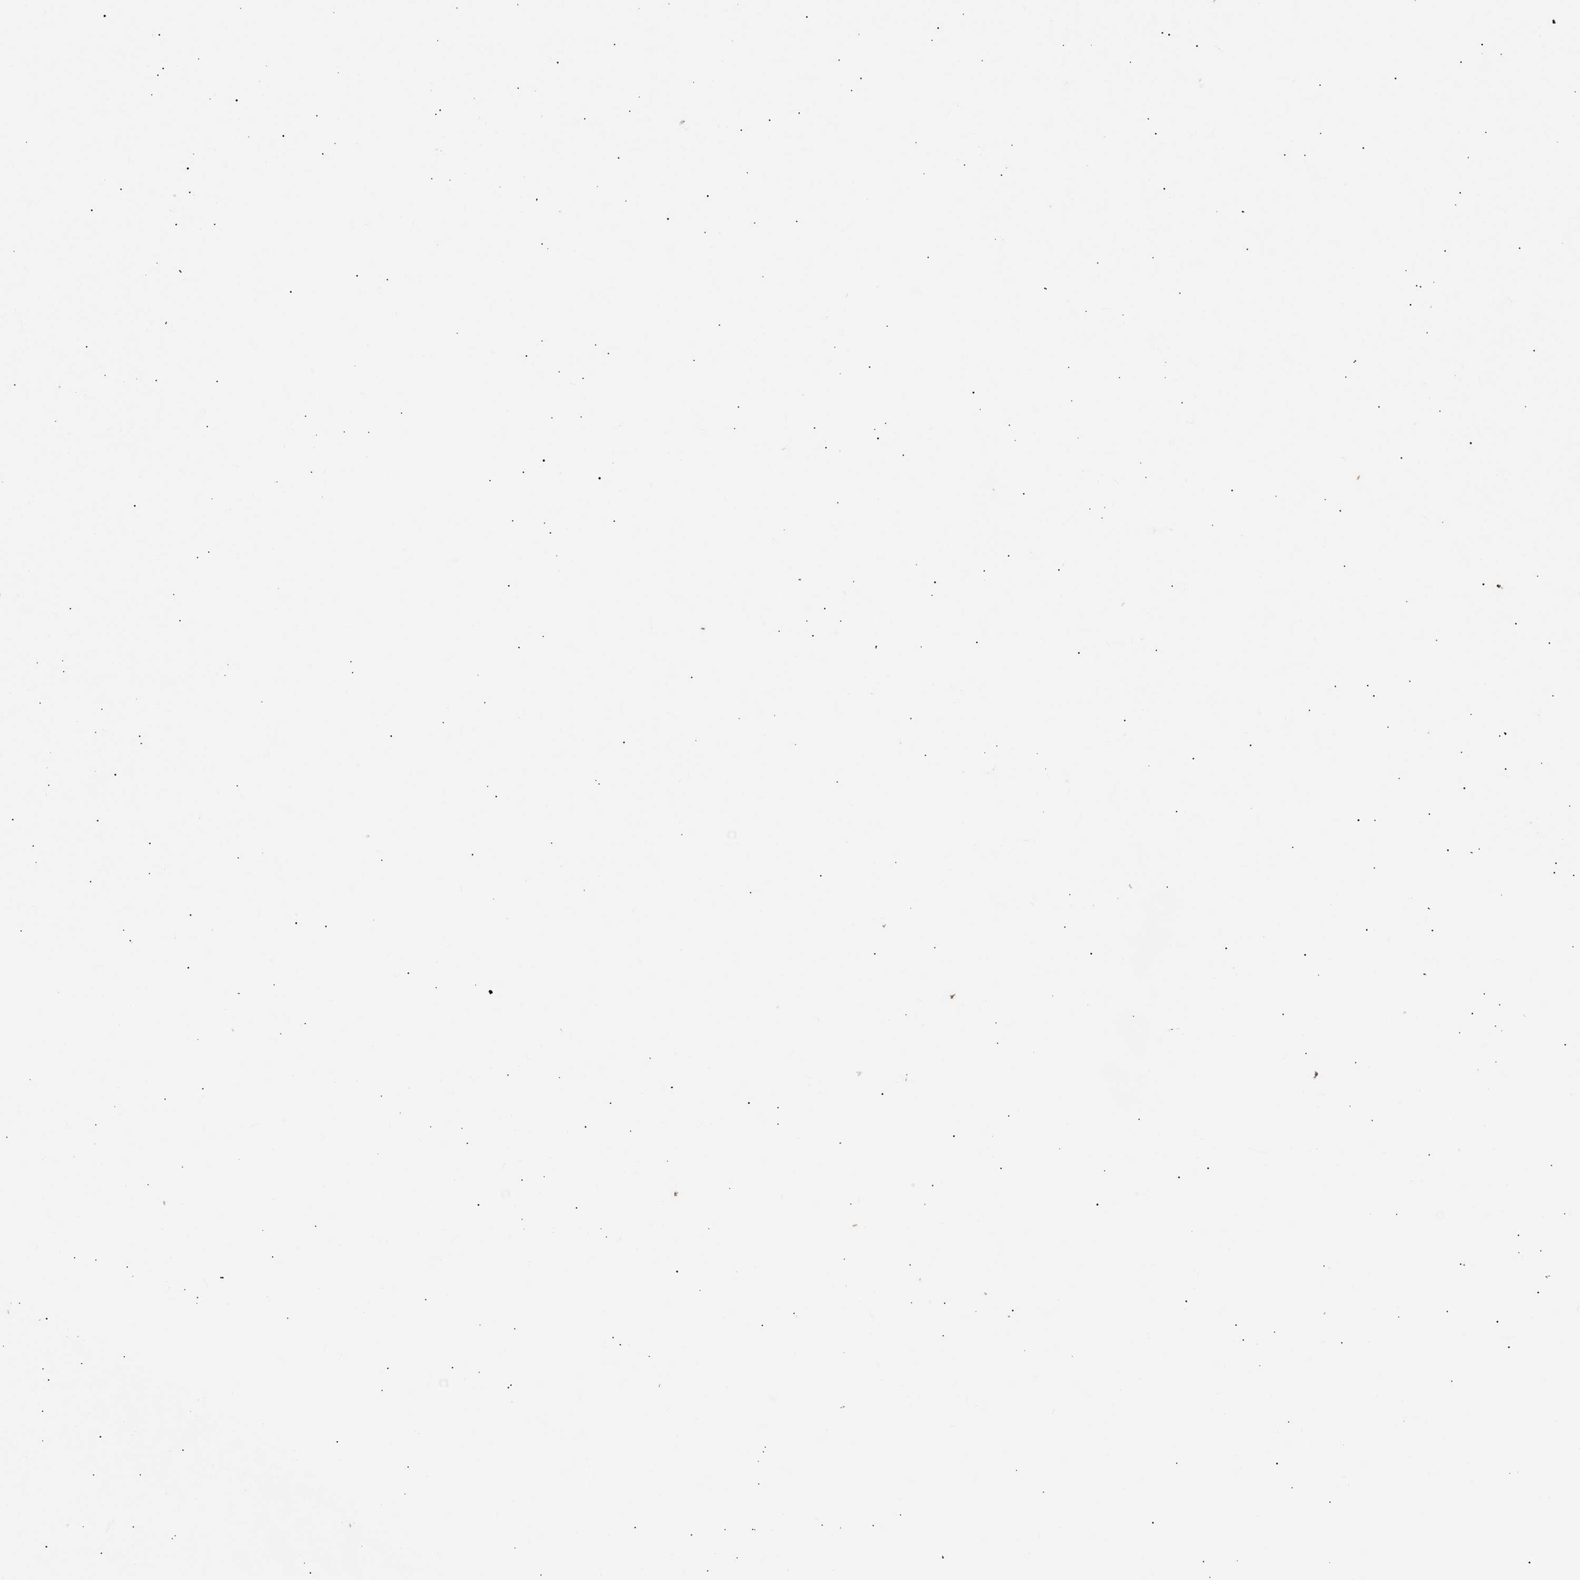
{"staining": {"intensity": "weak", "quantity": "<25%", "location": "cytoplasmic/membranous"}, "tissue": "stomach cancer", "cell_type": "Tumor cells", "image_type": "cancer", "snomed": [{"axis": "morphology", "description": "Adenocarcinoma, NOS"}, {"axis": "topography", "description": "Stomach"}], "caption": "Tumor cells are negative for protein expression in human stomach cancer.", "gene": "CCDC146", "patient": {"sex": "female", "age": 89}}